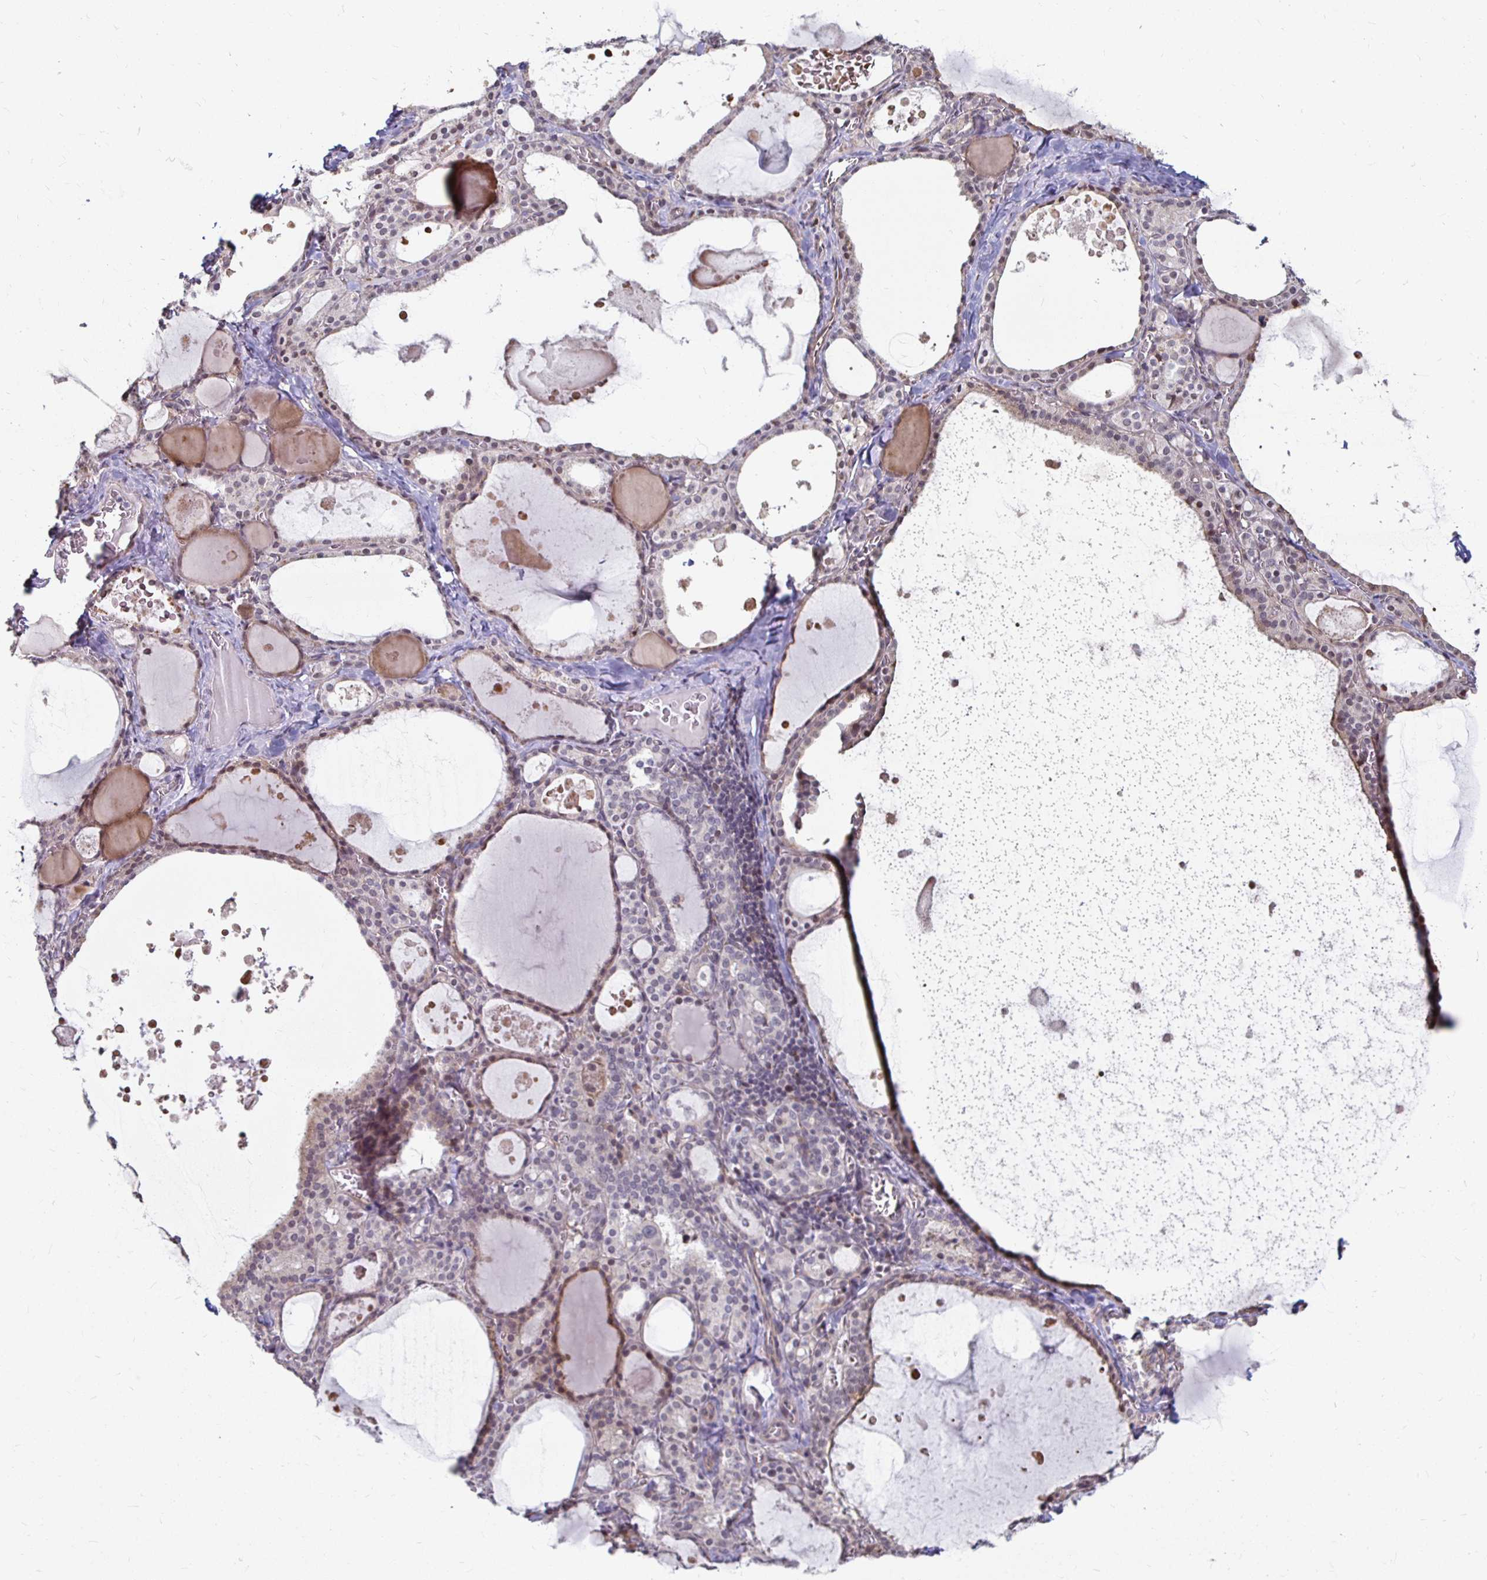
{"staining": {"intensity": "weak", "quantity": "25%-75%", "location": "cytoplasmic/membranous,nuclear"}, "tissue": "thyroid gland", "cell_type": "Glandular cells", "image_type": "normal", "snomed": [{"axis": "morphology", "description": "Normal tissue, NOS"}, {"axis": "topography", "description": "Thyroid gland"}], "caption": "A histopathology image showing weak cytoplasmic/membranous,nuclear staining in about 25%-75% of glandular cells in unremarkable thyroid gland, as visualized by brown immunohistochemical staining.", "gene": "CAPN11", "patient": {"sex": "male", "age": 56}}